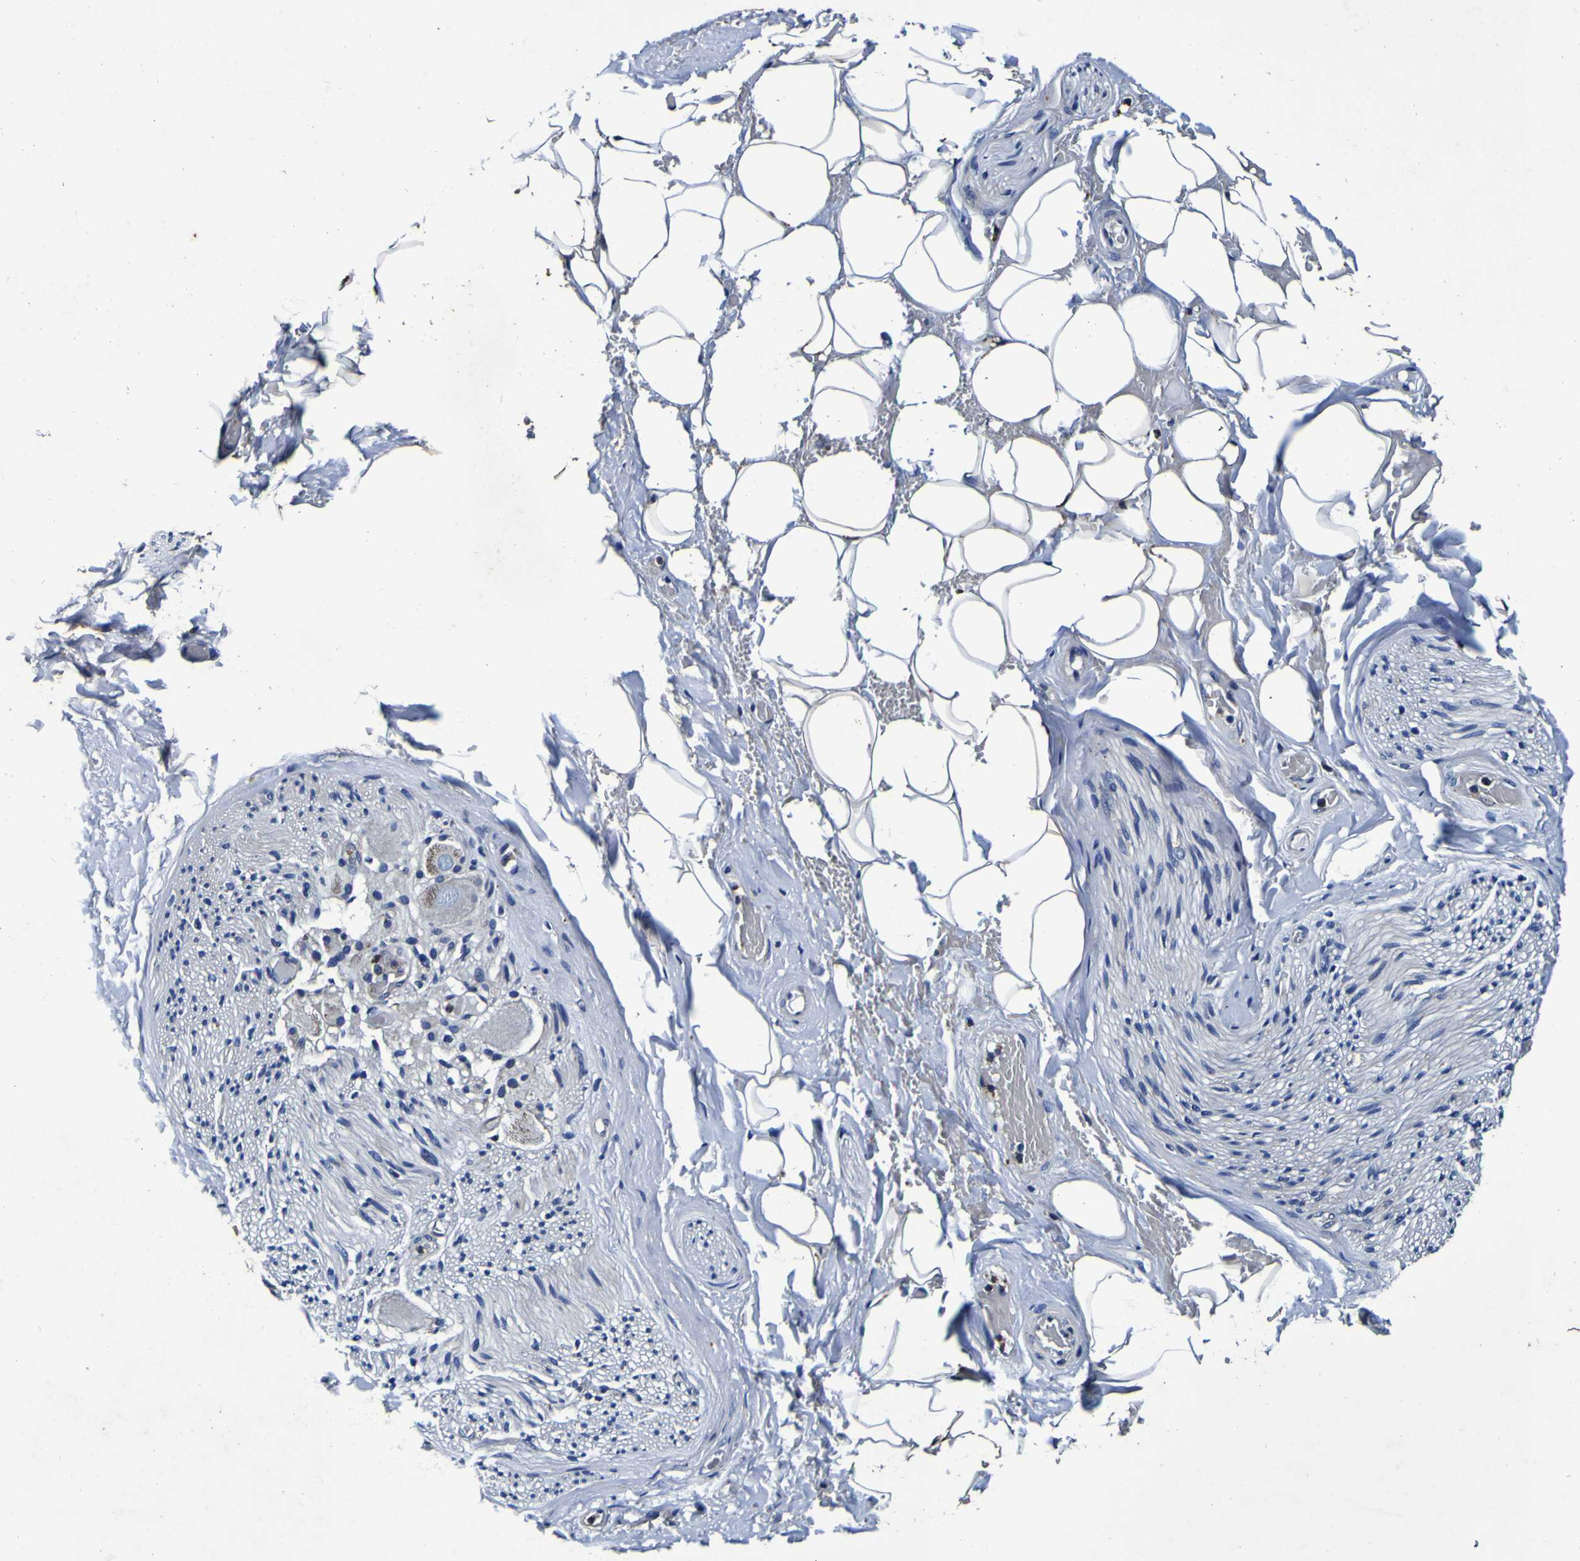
{"staining": {"intensity": "weak", "quantity": ">75%", "location": "cytoplasmic/membranous"}, "tissue": "adipose tissue", "cell_type": "Adipocytes", "image_type": "normal", "snomed": [{"axis": "morphology", "description": "Normal tissue, NOS"}, {"axis": "topography", "description": "Peripheral nerve tissue"}], "caption": "Human adipose tissue stained with a brown dye exhibits weak cytoplasmic/membranous positive staining in approximately >75% of adipocytes.", "gene": "PANK4", "patient": {"sex": "male", "age": 70}}